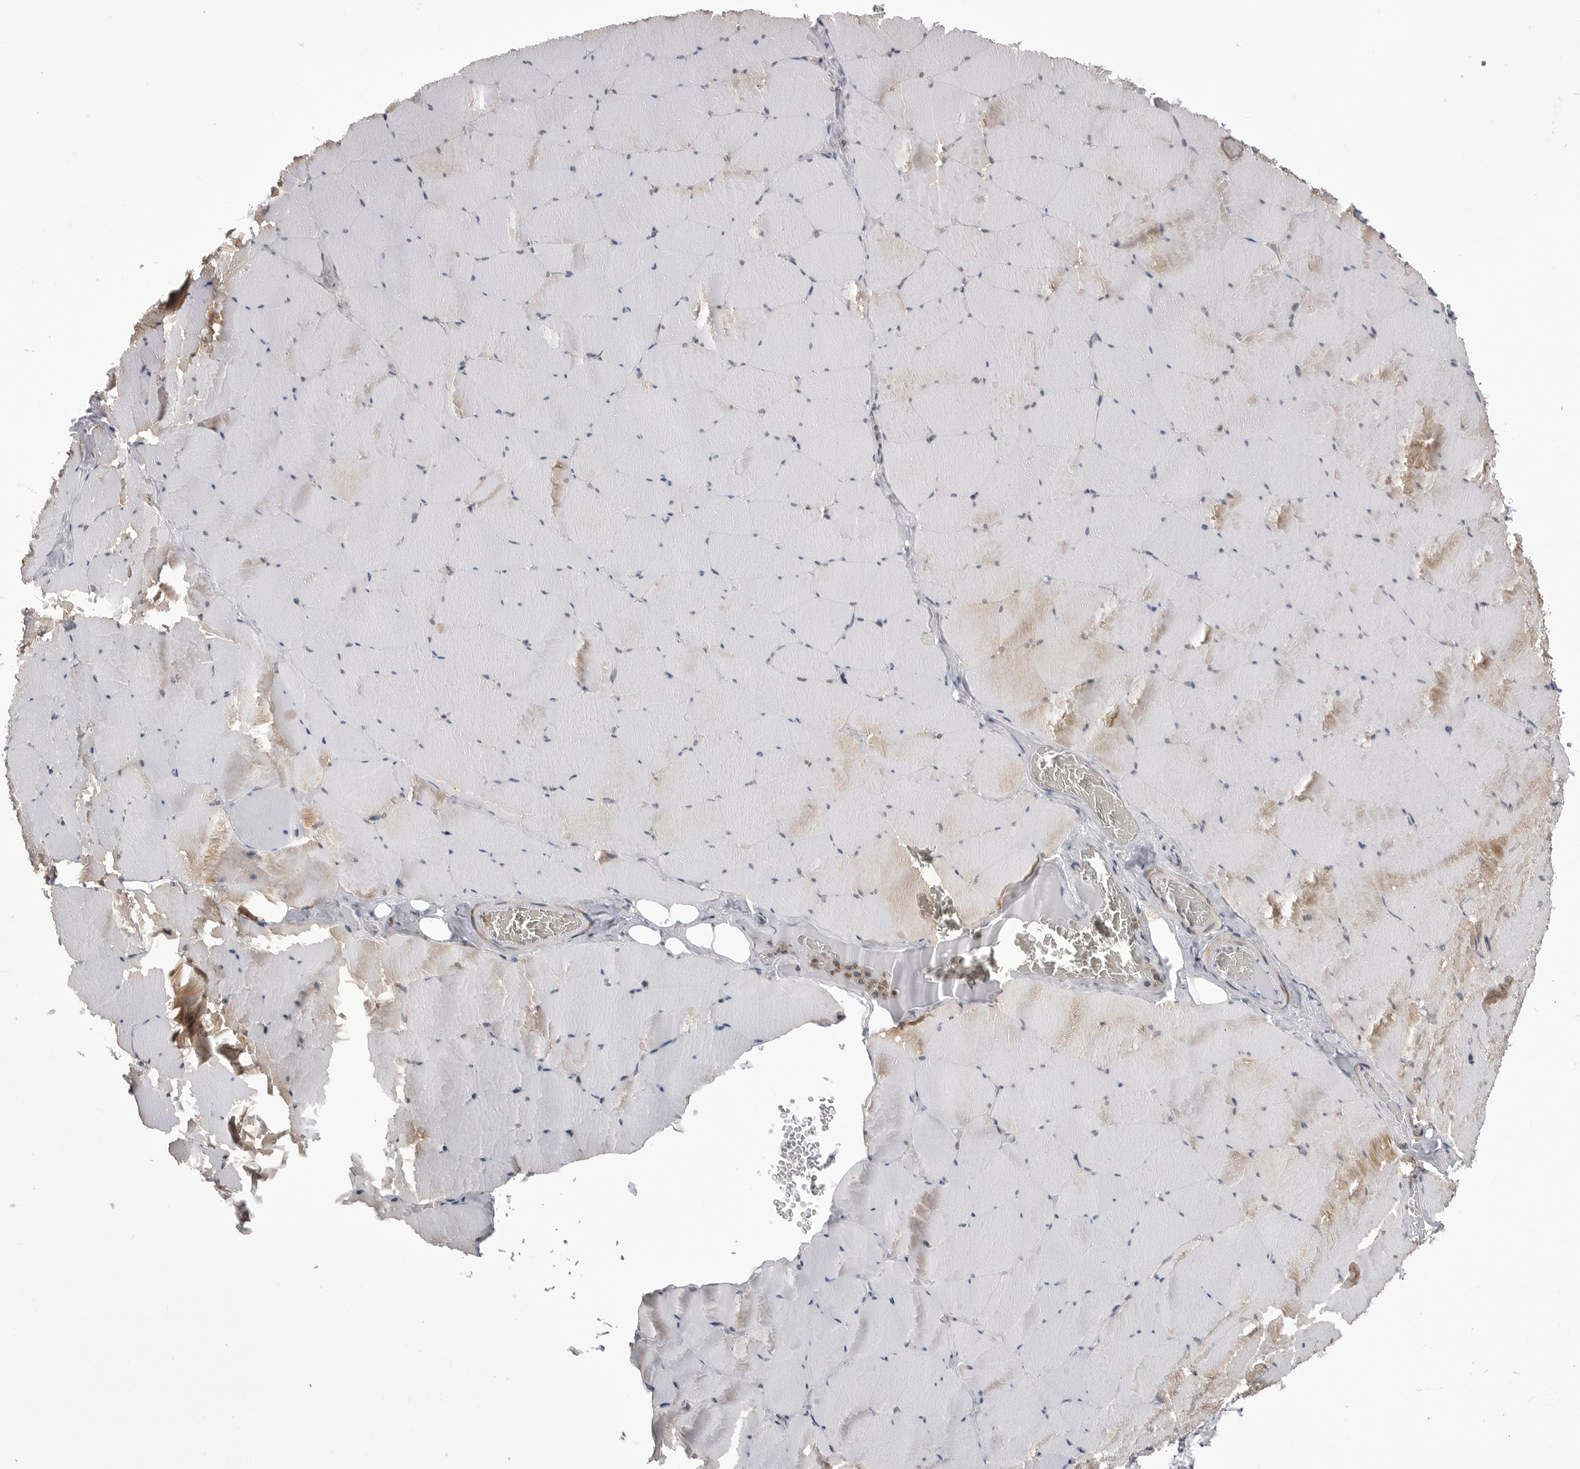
{"staining": {"intensity": "moderate", "quantity": "25%-75%", "location": "cytoplasmic/membranous"}, "tissue": "skeletal muscle", "cell_type": "Myocytes", "image_type": "normal", "snomed": [{"axis": "morphology", "description": "Normal tissue, NOS"}, {"axis": "topography", "description": "Skeletal muscle"}], "caption": "Myocytes exhibit moderate cytoplasmic/membranous positivity in about 25%-75% of cells in unremarkable skeletal muscle. Nuclei are stained in blue.", "gene": "CCDC18", "patient": {"sex": "male", "age": 62}}